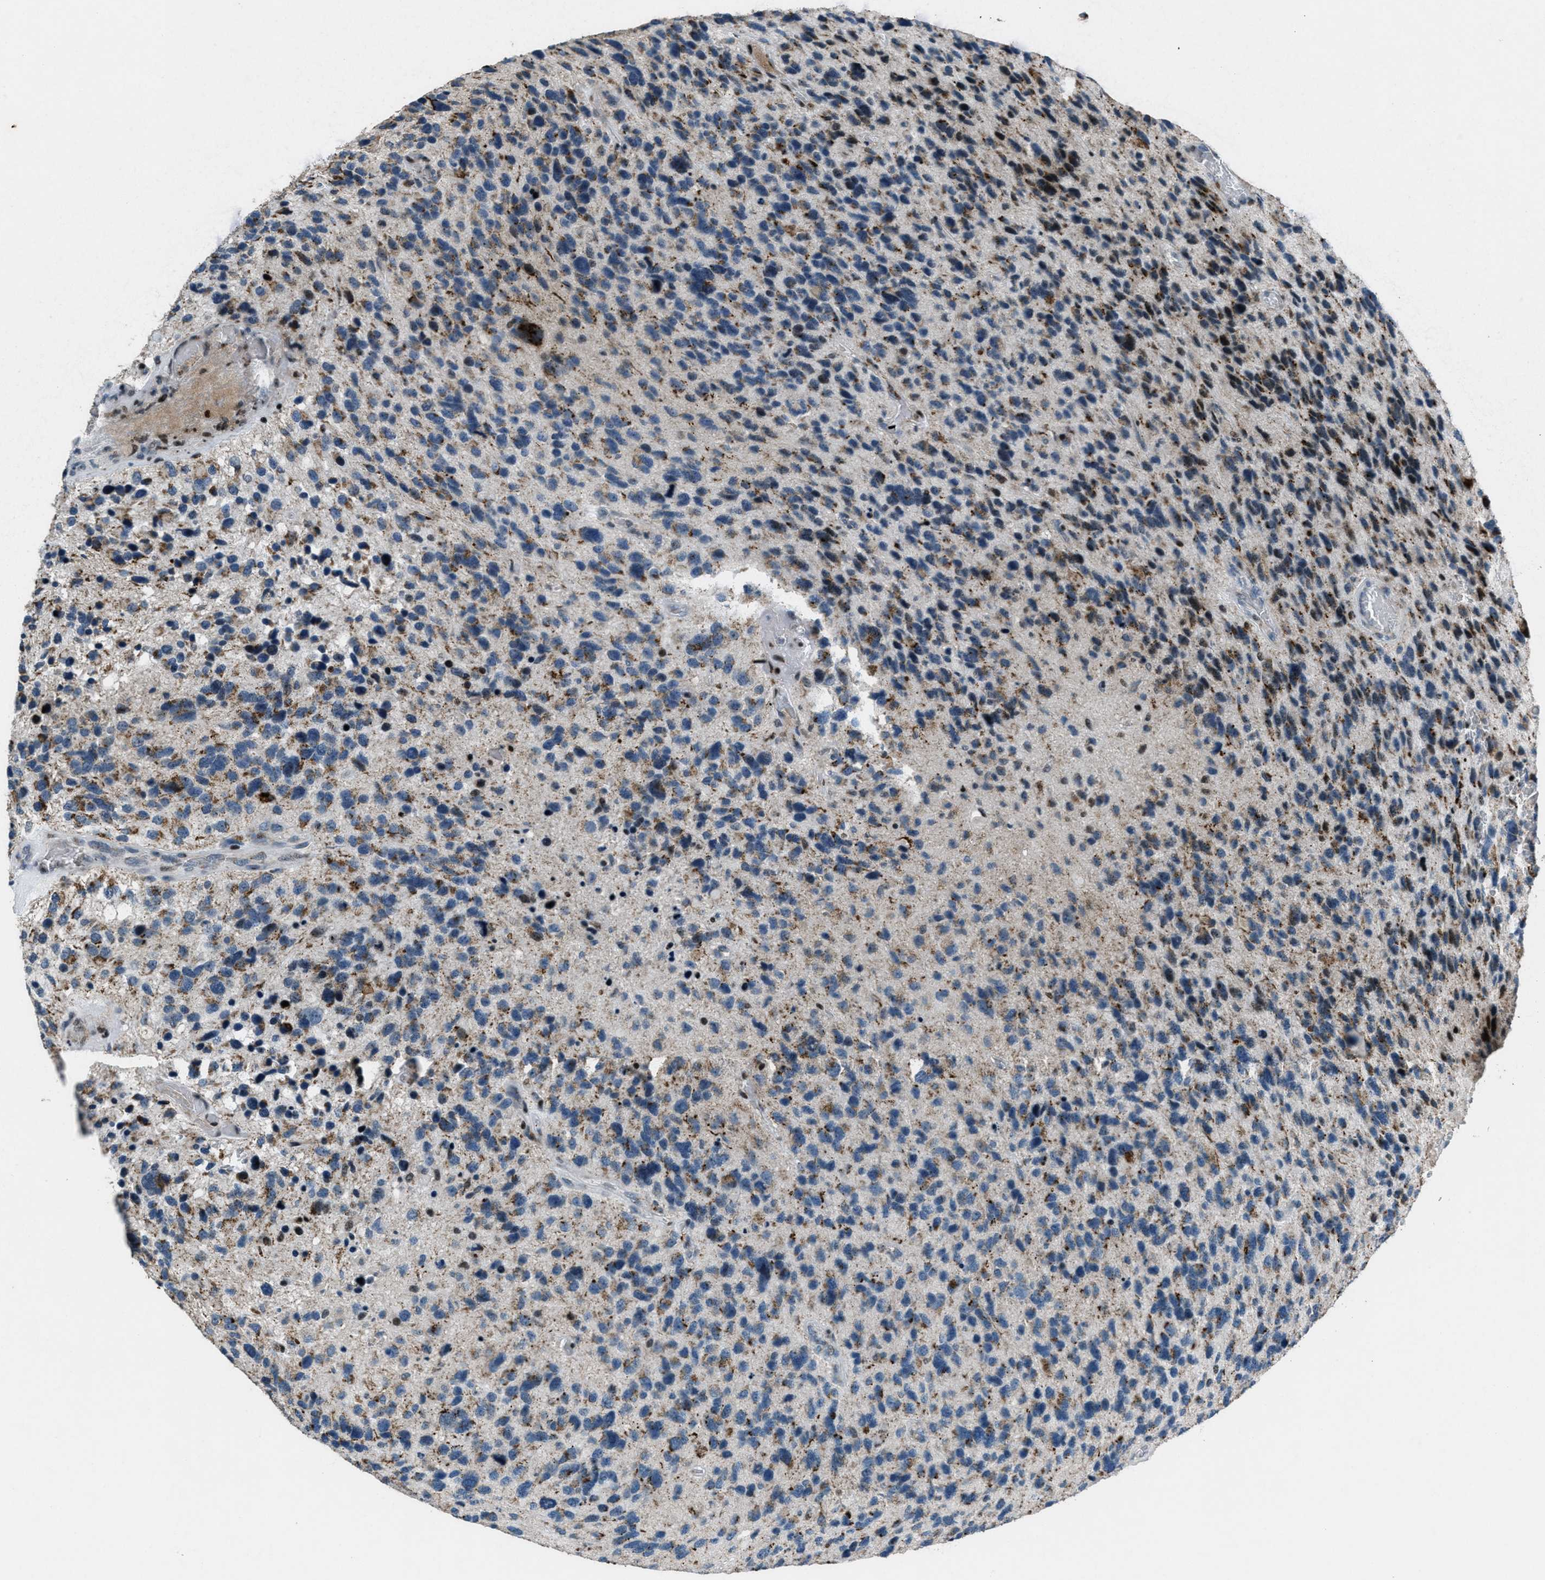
{"staining": {"intensity": "moderate", "quantity": "25%-75%", "location": "cytoplasmic/membranous"}, "tissue": "glioma", "cell_type": "Tumor cells", "image_type": "cancer", "snomed": [{"axis": "morphology", "description": "Glioma, malignant, High grade"}, {"axis": "topography", "description": "Brain"}], "caption": "The image demonstrates immunohistochemical staining of malignant glioma (high-grade). There is moderate cytoplasmic/membranous expression is identified in about 25%-75% of tumor cells.", "gene": "GPC6", "patient": {"sex": "female", "age": 58}}